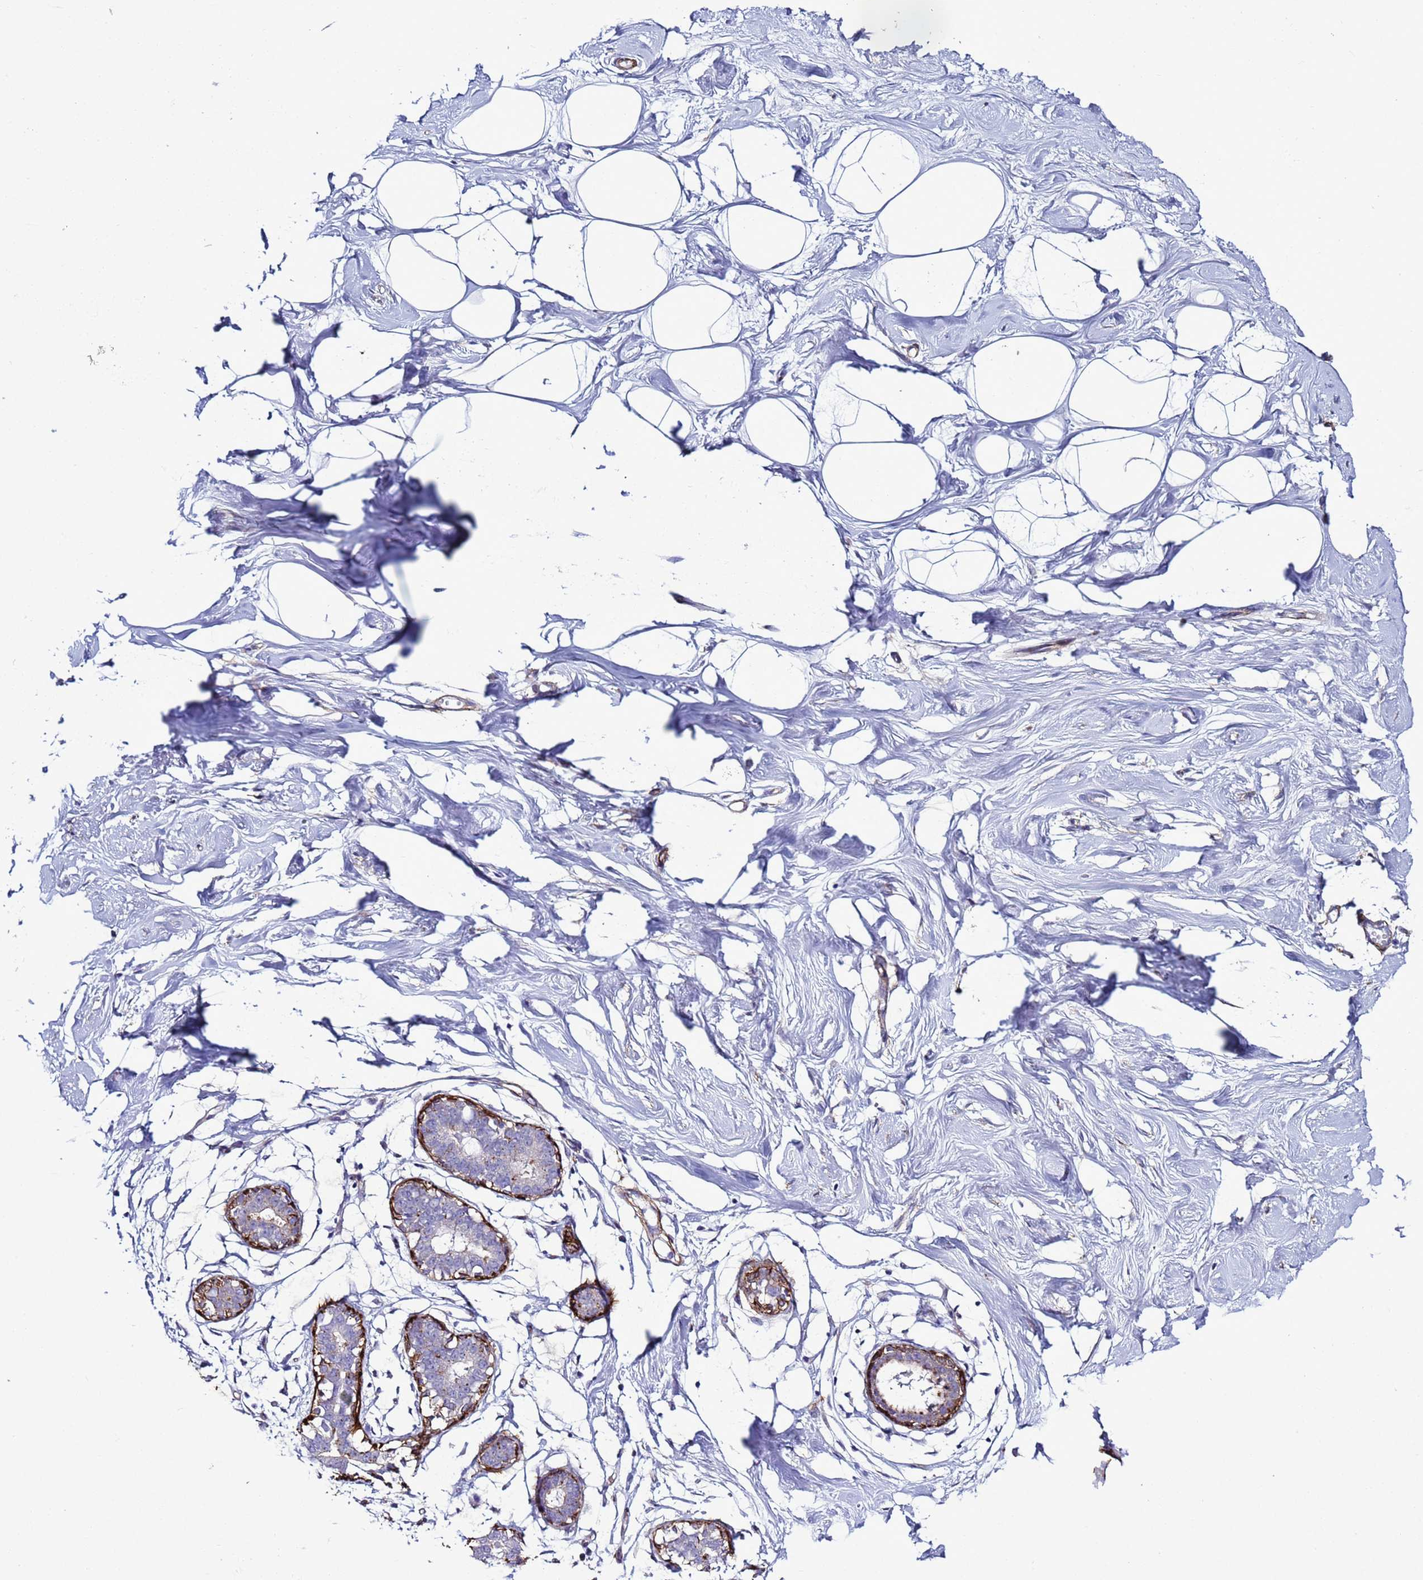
{"staining": {"intensity": "negative", "quantity": "none", "location": "none"}, "tissue": "breast", "cell_type": "Adipocytes", "image_type": "normal", "snomed": [{"axis": "morphology", "description": "Normal tissue, NOS"}, {"axis": "morphology", "description": "Adenoma, NOS"}, {"axis": "topography", "description": "Breast"}], "caption": "This micrograph is of unremarkable breast stained with IHC to label a protein in brown with the nuclei are counter-stained blue. There is no expression in adipocytes.", "gene": "RABL2A", "patient": {"sex": "female", "age": 23}}